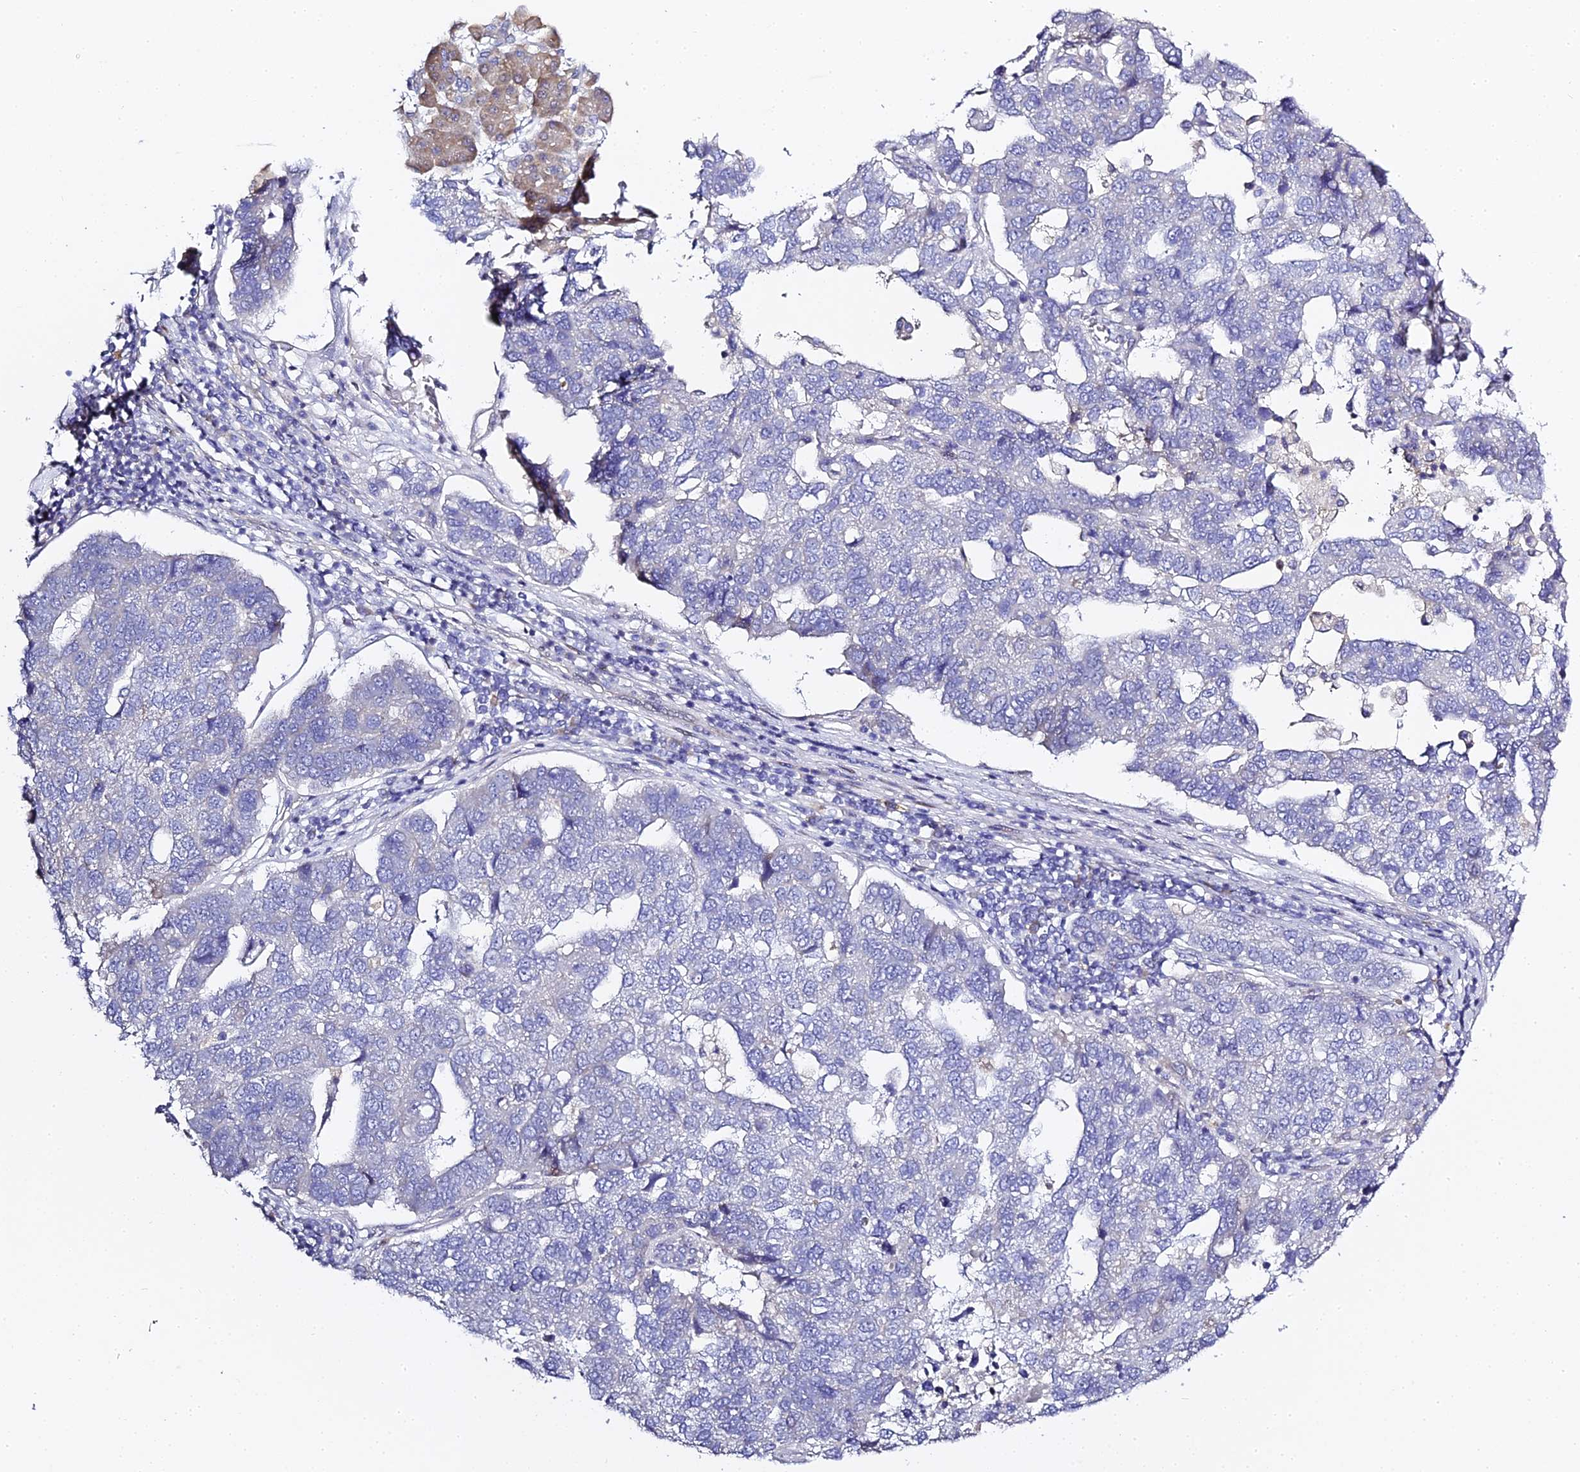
{"staining": {"intensity": "negative", "quantity": "none", "location": "none"}, "tissue": "pancreatic cancer", "cell_type": "Tumor cells", "image_type": "cancer", "snomed": [{"axis": "morphology", "description": "Adenocarcinoma, NOS"}, {"axis": "topography", "description": "Pancreas"}], "caption": "Immunohistochemistry (IHC) image of human adenocarcinoma (pancreatic) stained for a protein (brown), which reveals no expression in tumor cells. (Stains: DAB immunohistochemistry with hematoxylin counter stain, Microscopy: brightfield microscopy at high magnification).", "gene": "SERP1", "patient": {"sex": "female", "age": 61}}